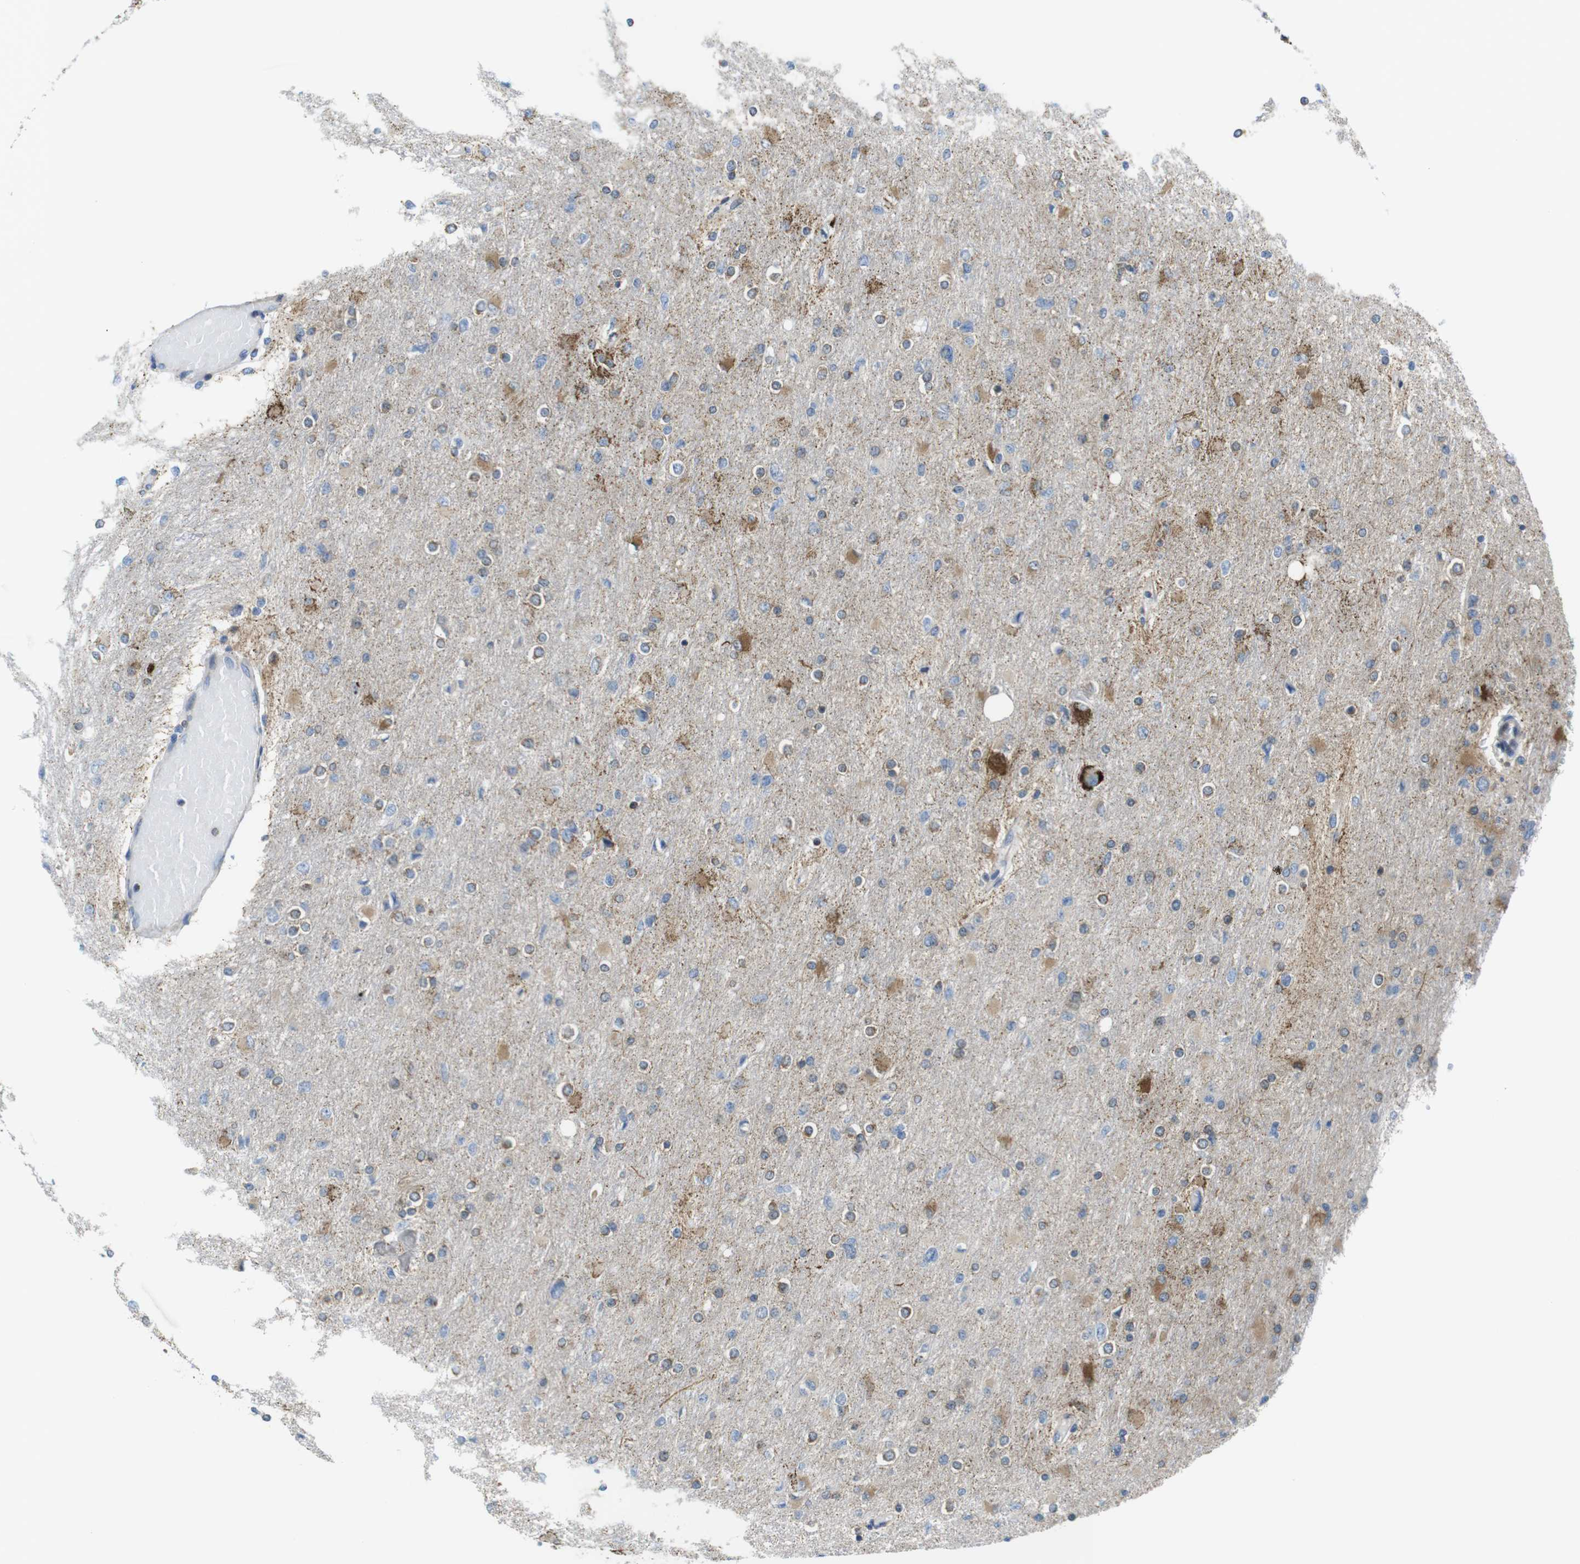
{"staining": {"intensity": "moderate", "quantity": "25%-75%", "location": "cytoplasmic/membranous"}, "tissue": "glioma", "cell_type": "Tumor cells", "image_type": "cancer", "snomed": [{"axis": "morphology", "description": "Glioma, malignant, High grade"}, {"axis": "topography", "description": "Cerebral cortex"}], "caption": "Protein staining demonstrates moderate cytoplasmic/membranous staining in about 25%-75% of tumor cells in malignant high-grade glioma.", "gene": "KCNE3", "patient": {"sex": "female", "age": 36}}